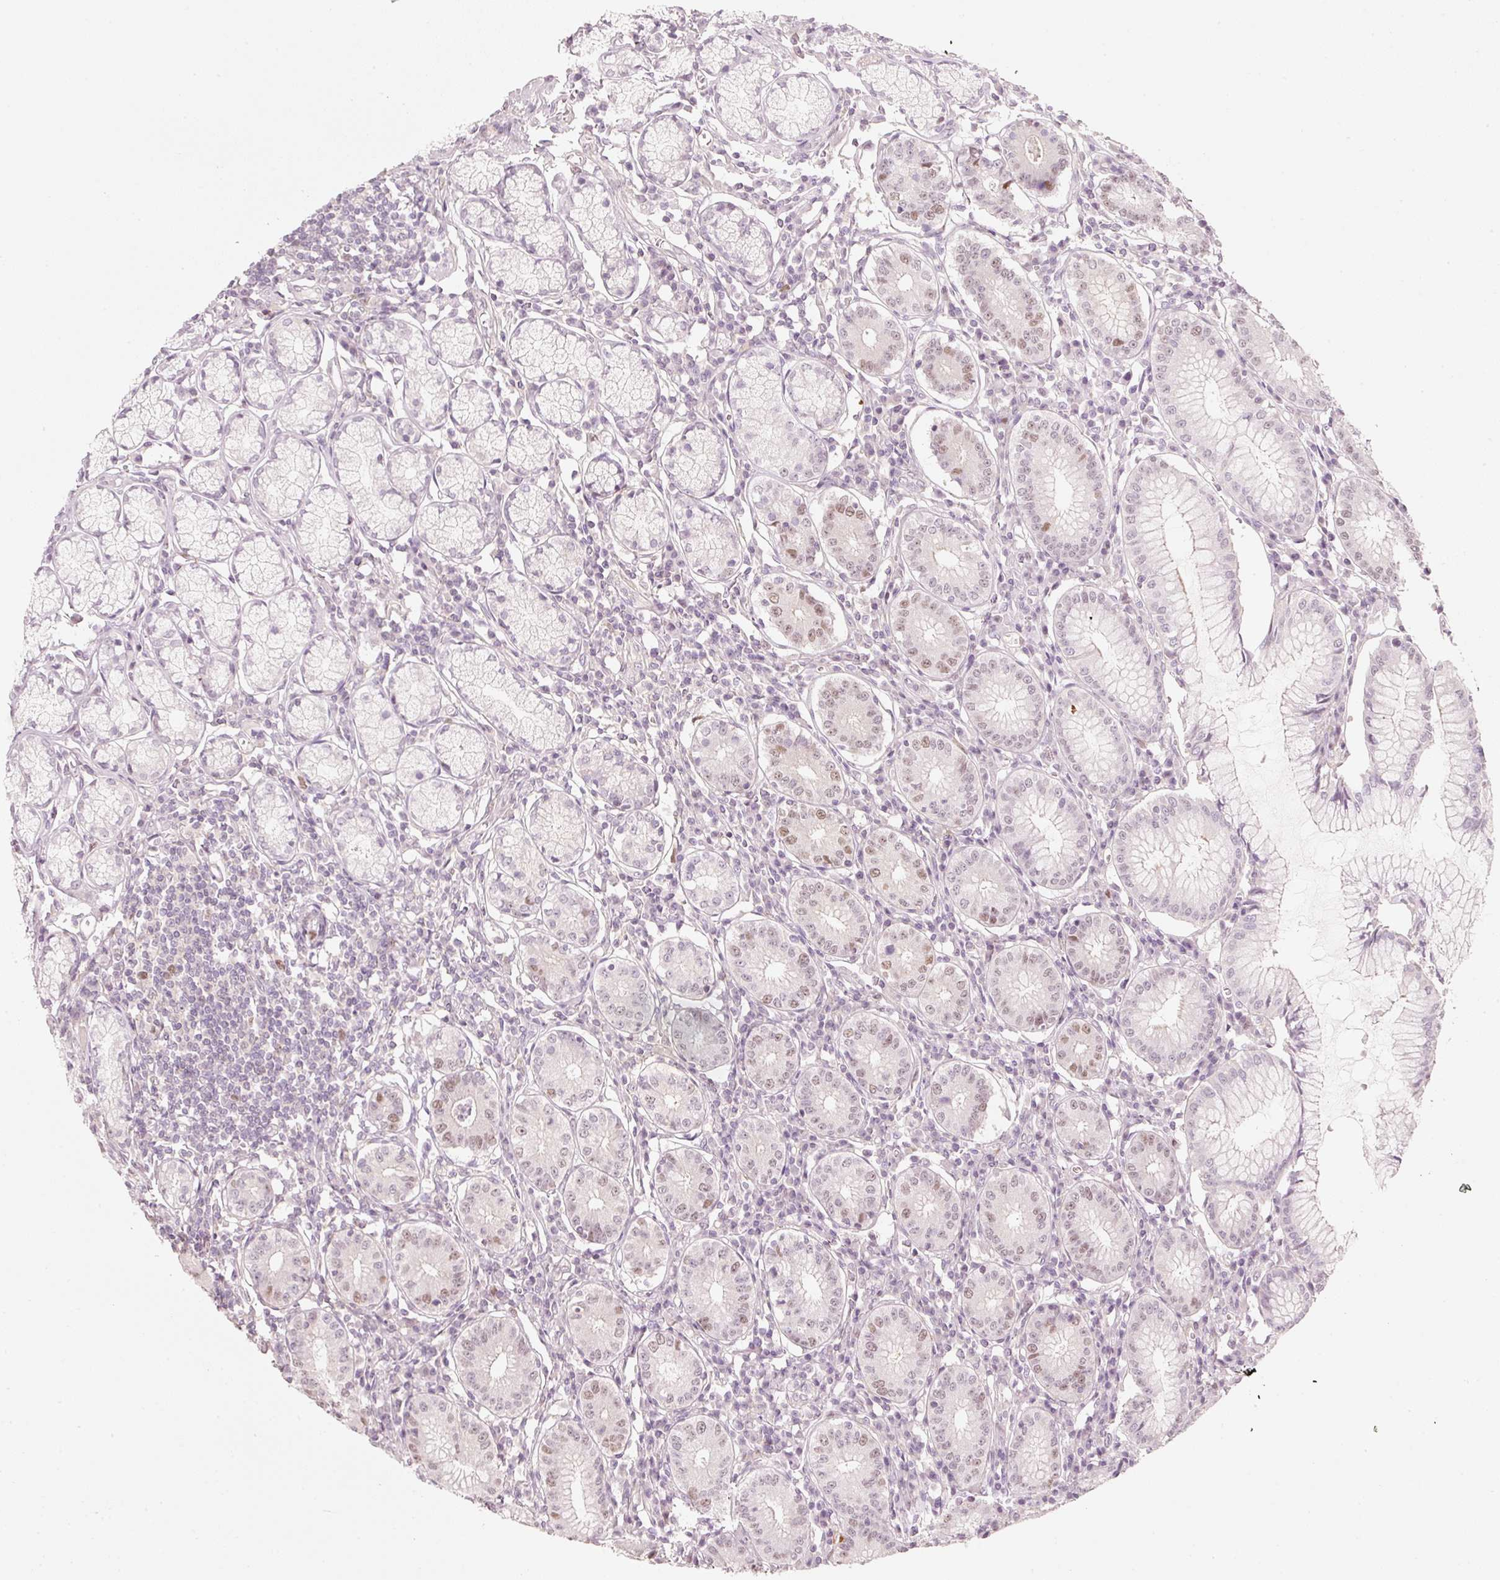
{"staining": {"intensity": "weak", "quantity": "25%-75%", "location": "cytoplasmic/membranous,nuclear"}, "tissue": "stomach", "cell_type": "Glandular cells", "image_type": "normal", "snomed": [{"axis": "morphology", "description": "Normal tissue, NOS"}, {"axis": "topography", "description": "Stomach"}], "caption": "Immunohistochemistry (IHC) photomicrograph of unremarkable stomach: stomach stained using IHC demonstrates low levels of weak protein expression localized specifically in the cytoplasmic/membranous,nuclear of glandular cells, appearing as a cytoplasmic/membranous,nuclear brown color.", "gene": "TREX2", "patient": {"sex": "male", "age": 55}}